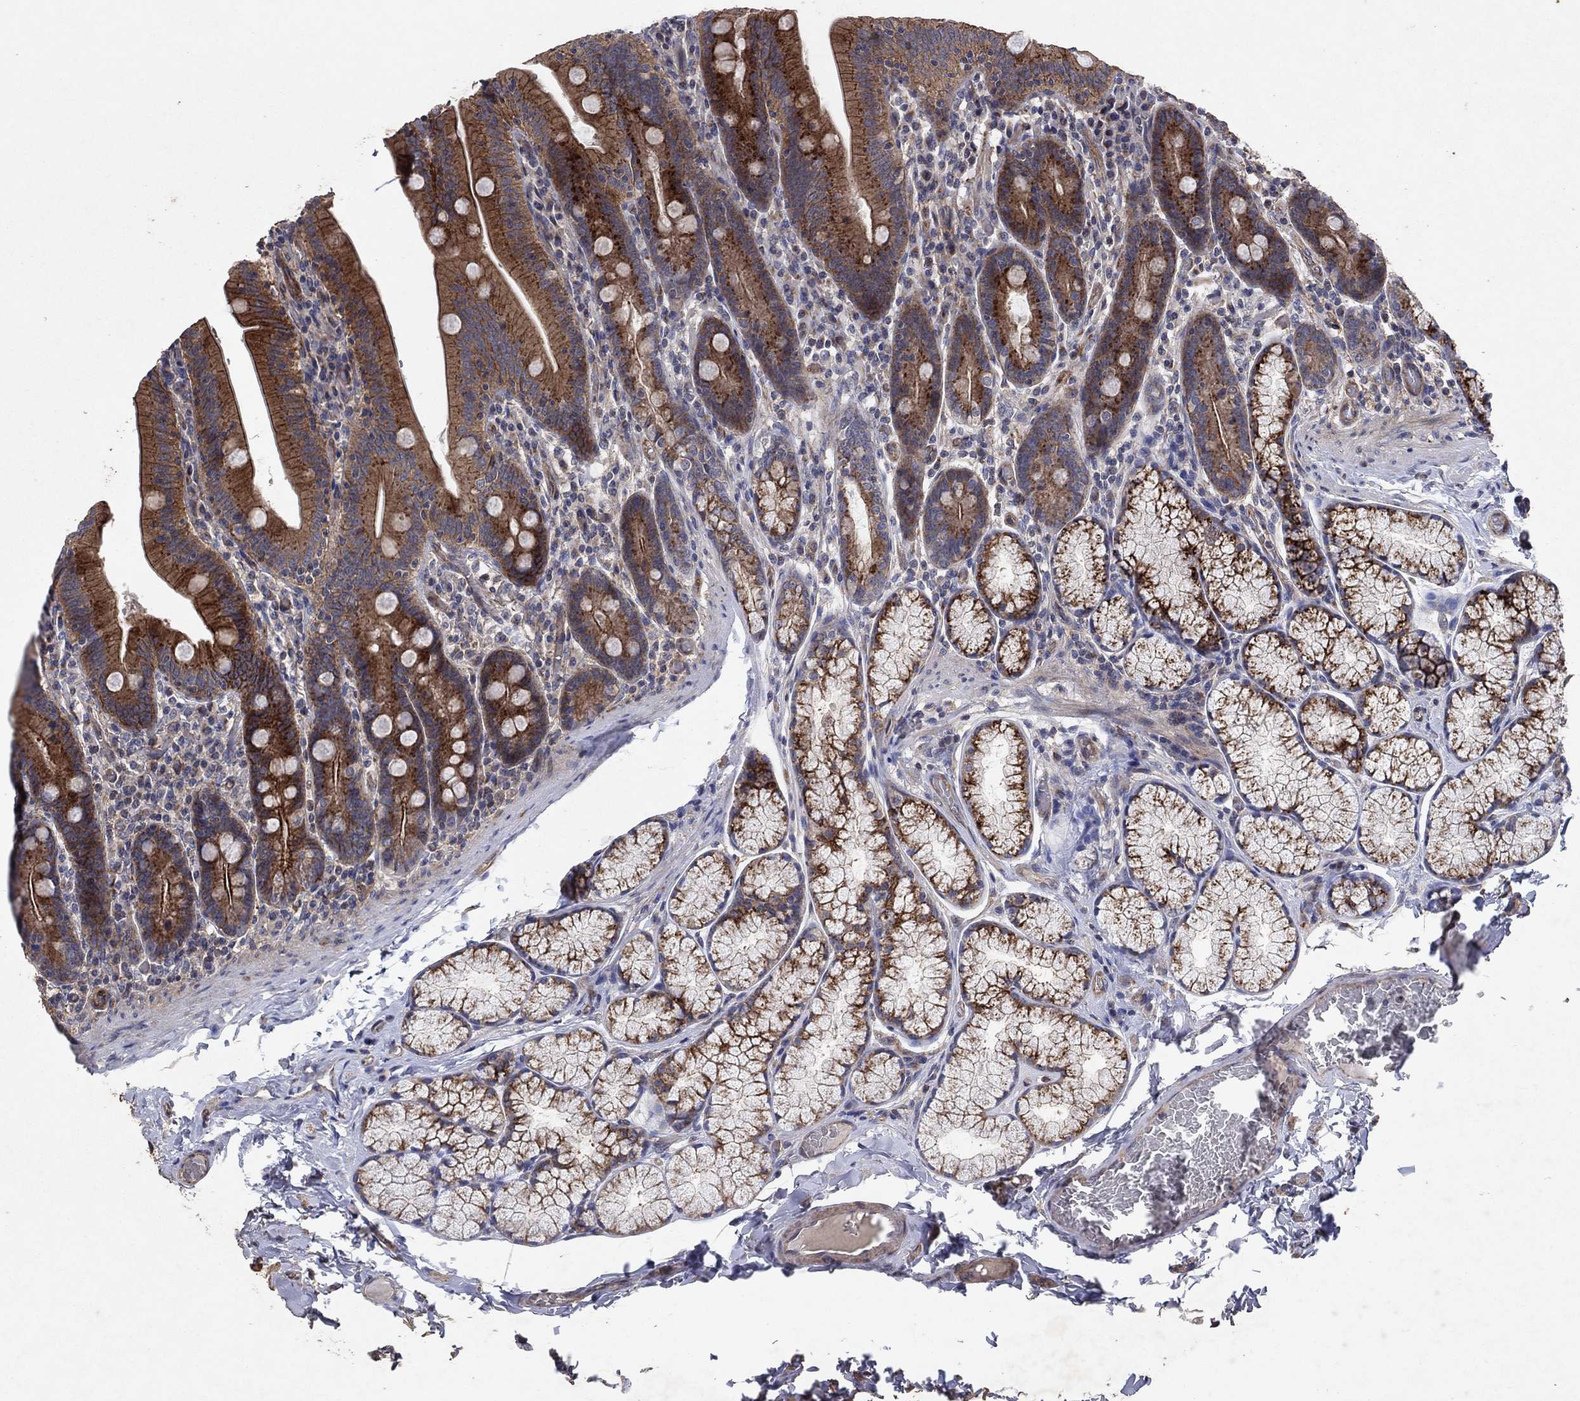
{"staining": {"intensity": "strong", "quantity": ">75%", "location": "cytoplasmic/membranous"}, "tissue": "small intestine", "cell_type": "Glandular cells", "image_type": "normal", "snomed": [{"axis": "morphology", "description": "Normal tissue, NOS"}, {"axis": "topography", "description": "Small intestine"}], "caption": "High-power microscopy captured an immunohistochemistry image of normal small intestine, revealing strong cytoplasmic/membranous expression in about >75% of glandular cells. (DAB IHC, brown staining for protein, blue staining for nuclei).", "gene": "FRG1", "patient": {"sex": "male", "age": 37}}